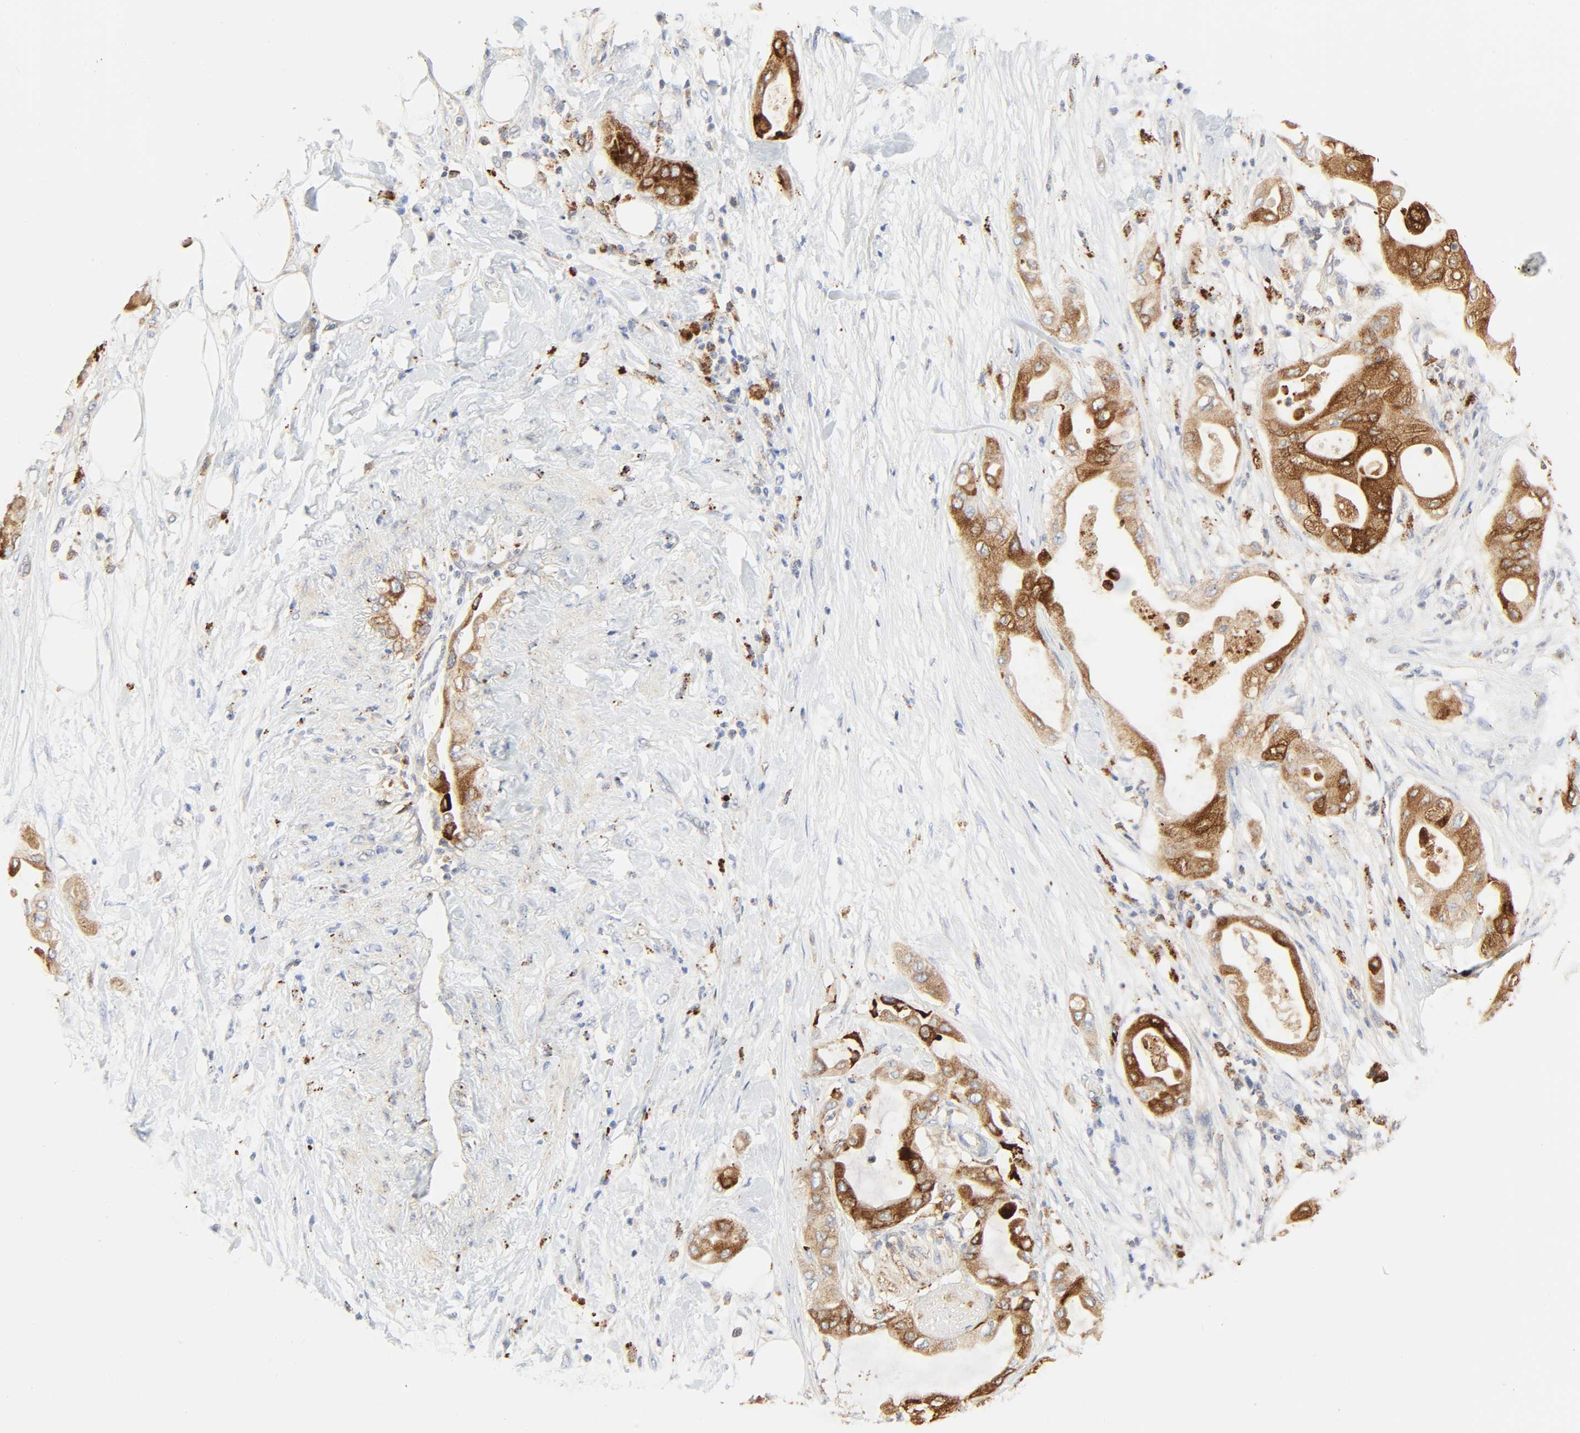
{"staining": {"intensity": "strong", "quantity": ">75%", "location": "cytoplasmic/membranous"}, "tissue": "pancreatic cancer", "cell_type": "Tumor cells", "image_type": "cancer", "snomed": [{"axis": "morphology", "description": "Adenocarcinoma, NOS"}, {"axis": "morphology", "description": "Adenocarcinoma, metastatic, NOS"}, {"axis": "topography", "description": "Lymph node"}, {"axis": "topography", "description": "Pancreas"}, {"axis": "topography", "description": "Duodenum"}], "caption": "Tumor cells demonstrate high levels of strong cytoplasmic/membranous staining in about >75% of cells in pancreatic cancer (metastatic adenocarcinoma).", "gene": "CAMK2A", "patient": {"sex": "female", "age": 64}}